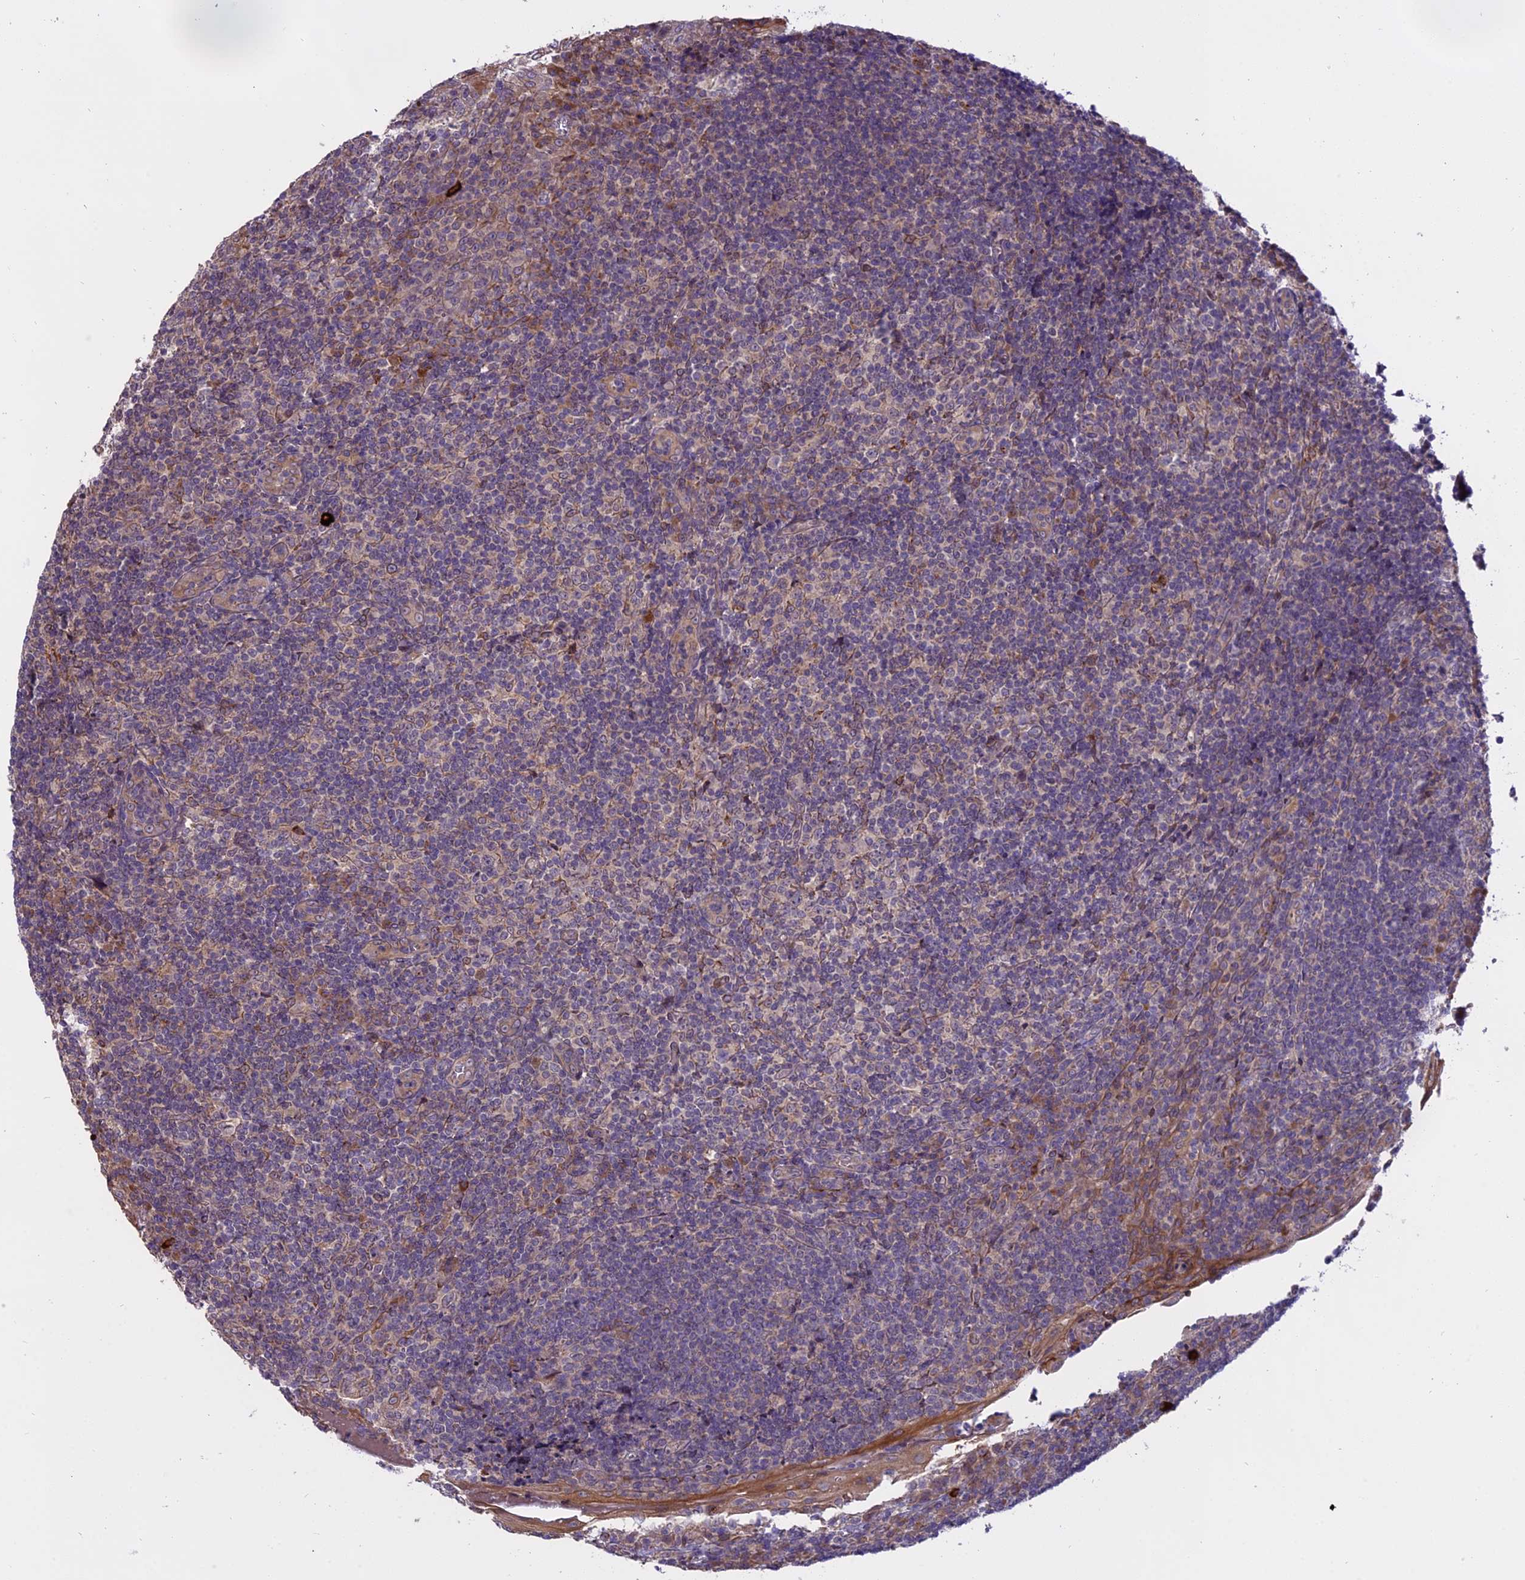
{"staining": {"intensity": "weak", "quantity": "<25%", "location": "cytoplasmic/membranous"}, "tissue": "tonsil", "cell_type": "Germinal center cells", "image_type": "normal", "snomed": [{"axis": "morphology", "description": "Normal tissue, NOS"}, {"axis": "topography", "description": "Tonsil"}], "caption": "Image shows no protein expression in germinal center cells of normal tonsil. (DAB (3,3'-diaminobenzidine) IHC visualized using brightfield microscopy, high magnification).", "gene": "MEMO1", "patient": {"sex": "male", "age": 37}}